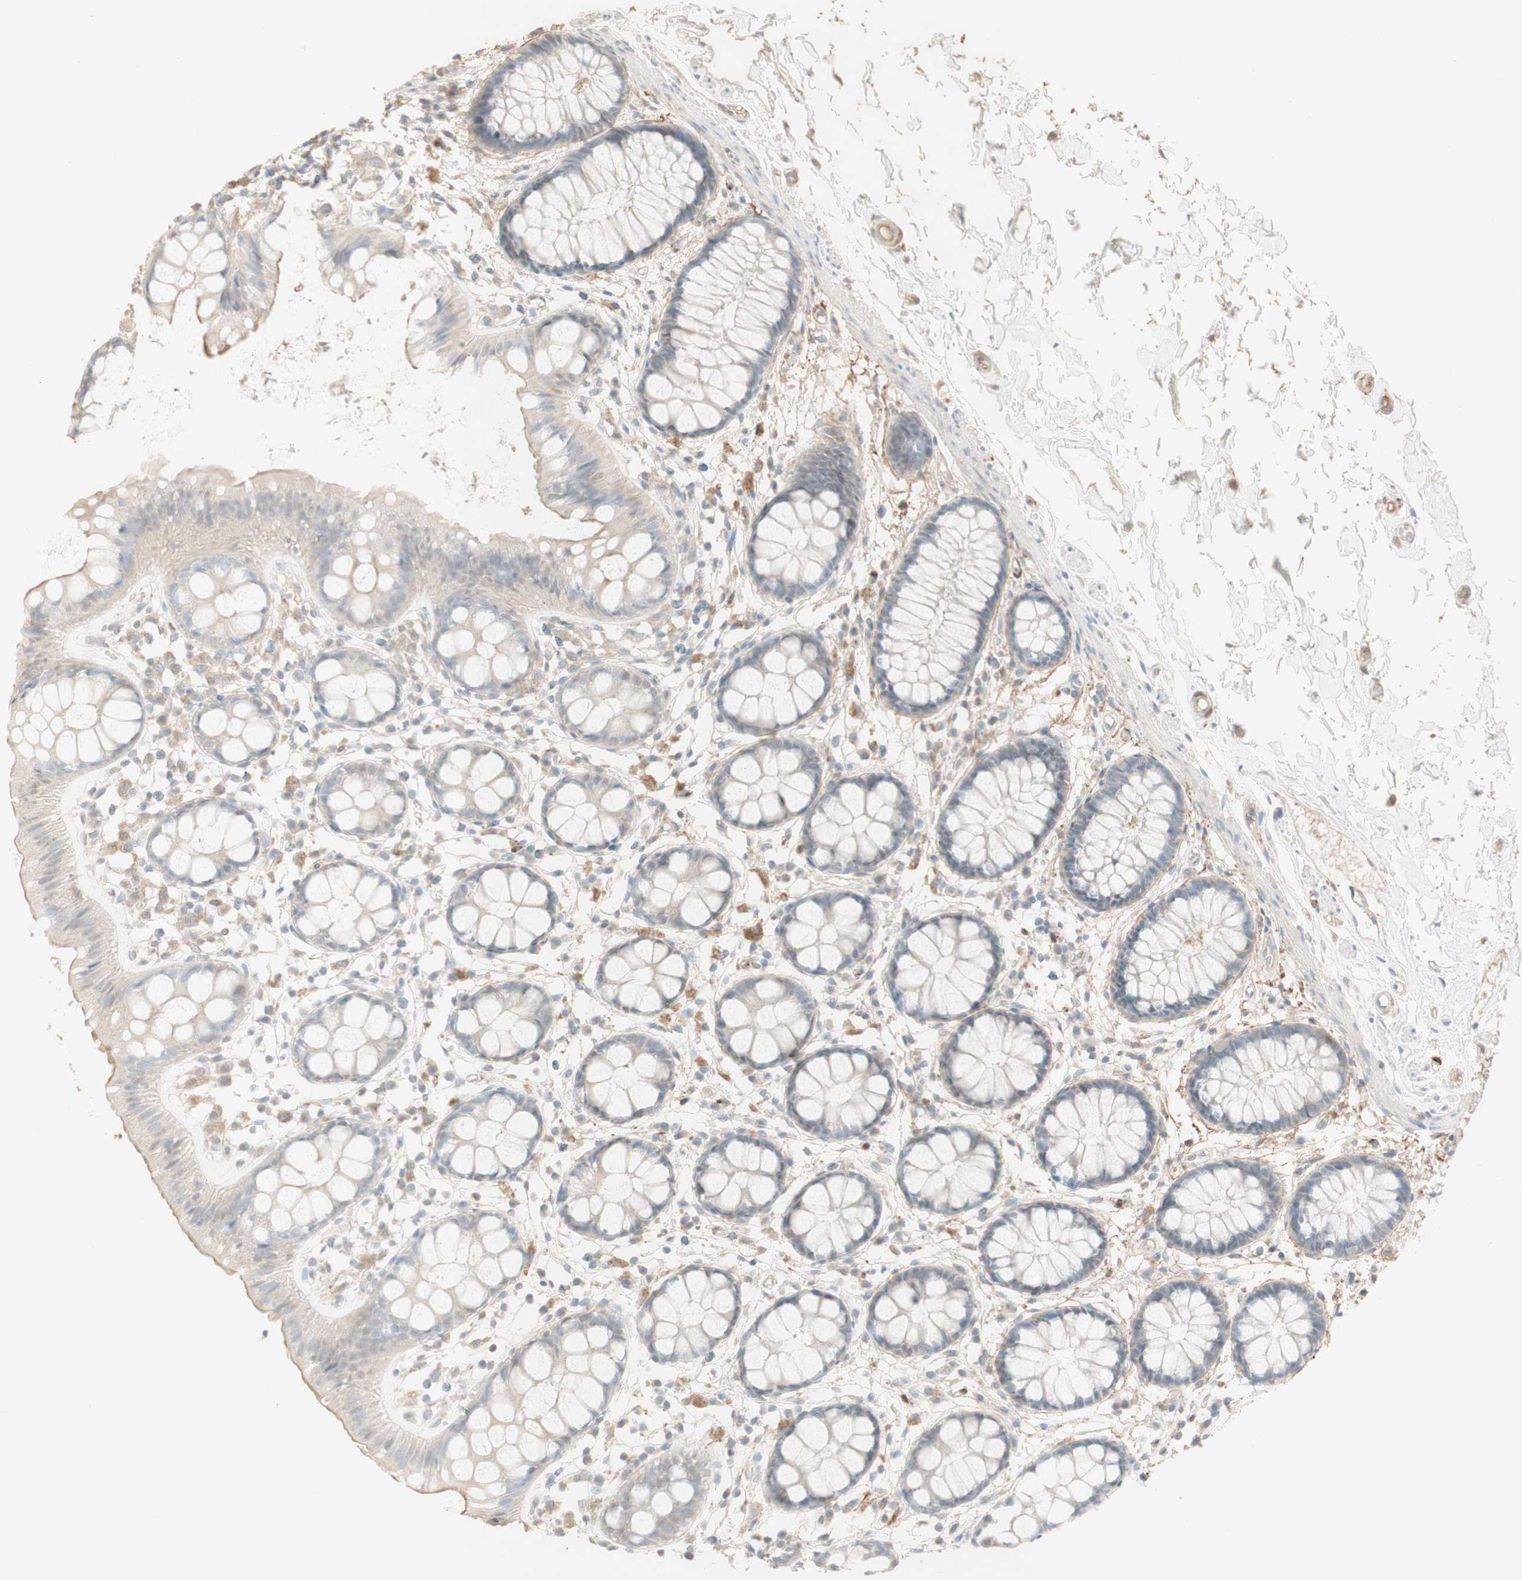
{"staining": {"intensity": "negative", "quantity": "none", "location": "none"}, "tissue": "rectum", "cell_type": "Glandular cells", "image_type": "normal", "snomed": [{"axis": "morphology", "description": "Normal tissue, NOS"}, {"axis": "topography", "description": "Rectum"}], "caption": "This is an immunohistochemistry (IHC) photomicrograph of normal human rectum. There is no positivity in glandular cells.", "gene": "MUC3A", "patient": {"sex": "female", "age": 66}}